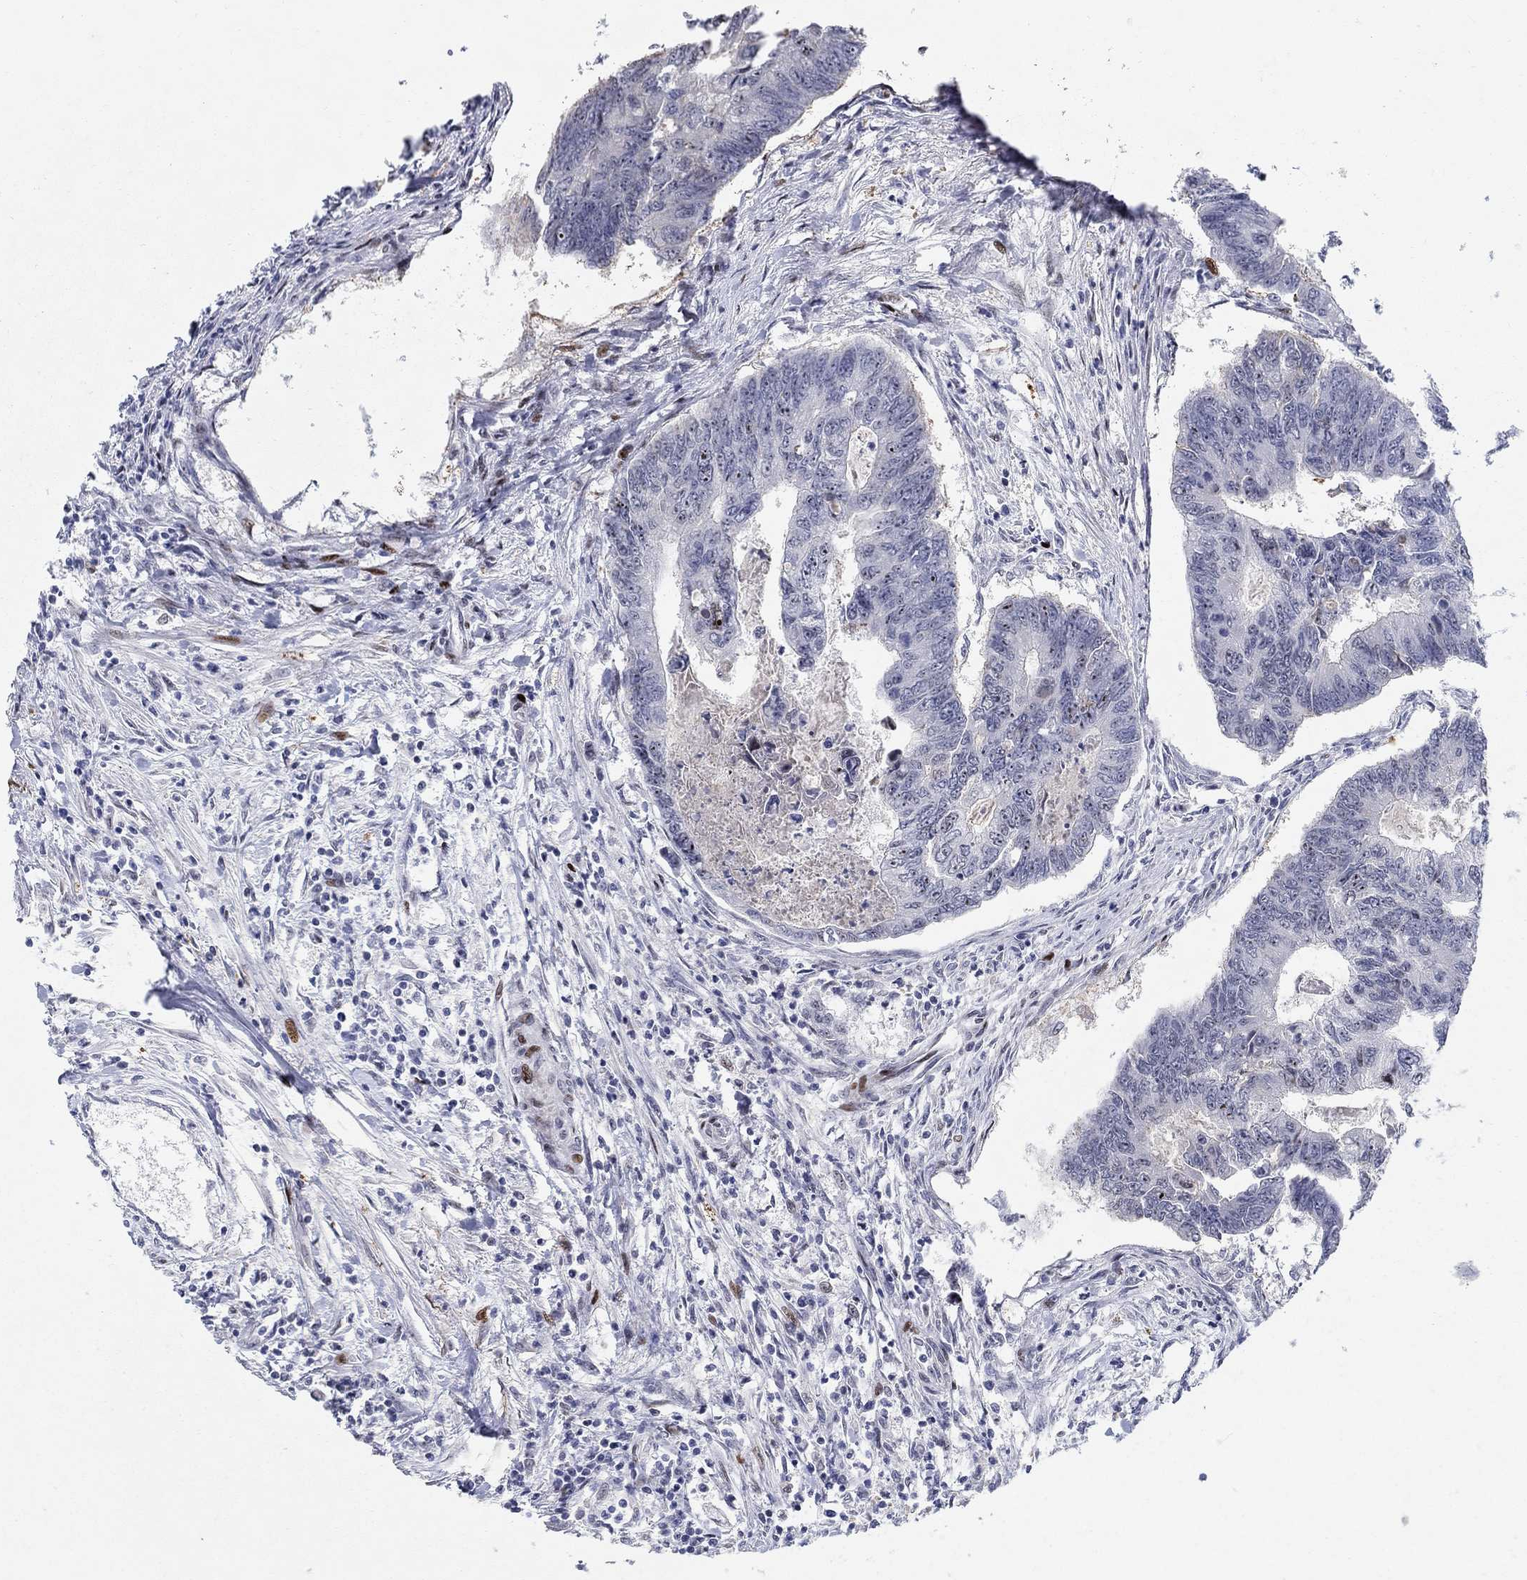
{"staining": {"intensity": "negative", "quantity": "none", "location": "none"}, "tissue": "colorectal cancer", "cell_type": "Tumor cells", "image_type": "cancer", "snomed": [{"axis": "morphology", "description": "Adenocarcinoma, NOS"}, {"axis": "topography", "description": "Colon"}], "caption": "A histopathology image of adenocarcinoma (colorectal) stained for a protein shows no brown staining in tumor cells.", "gene": "RAPGEF5", "patient": {"sex": "female", "age": 65}}